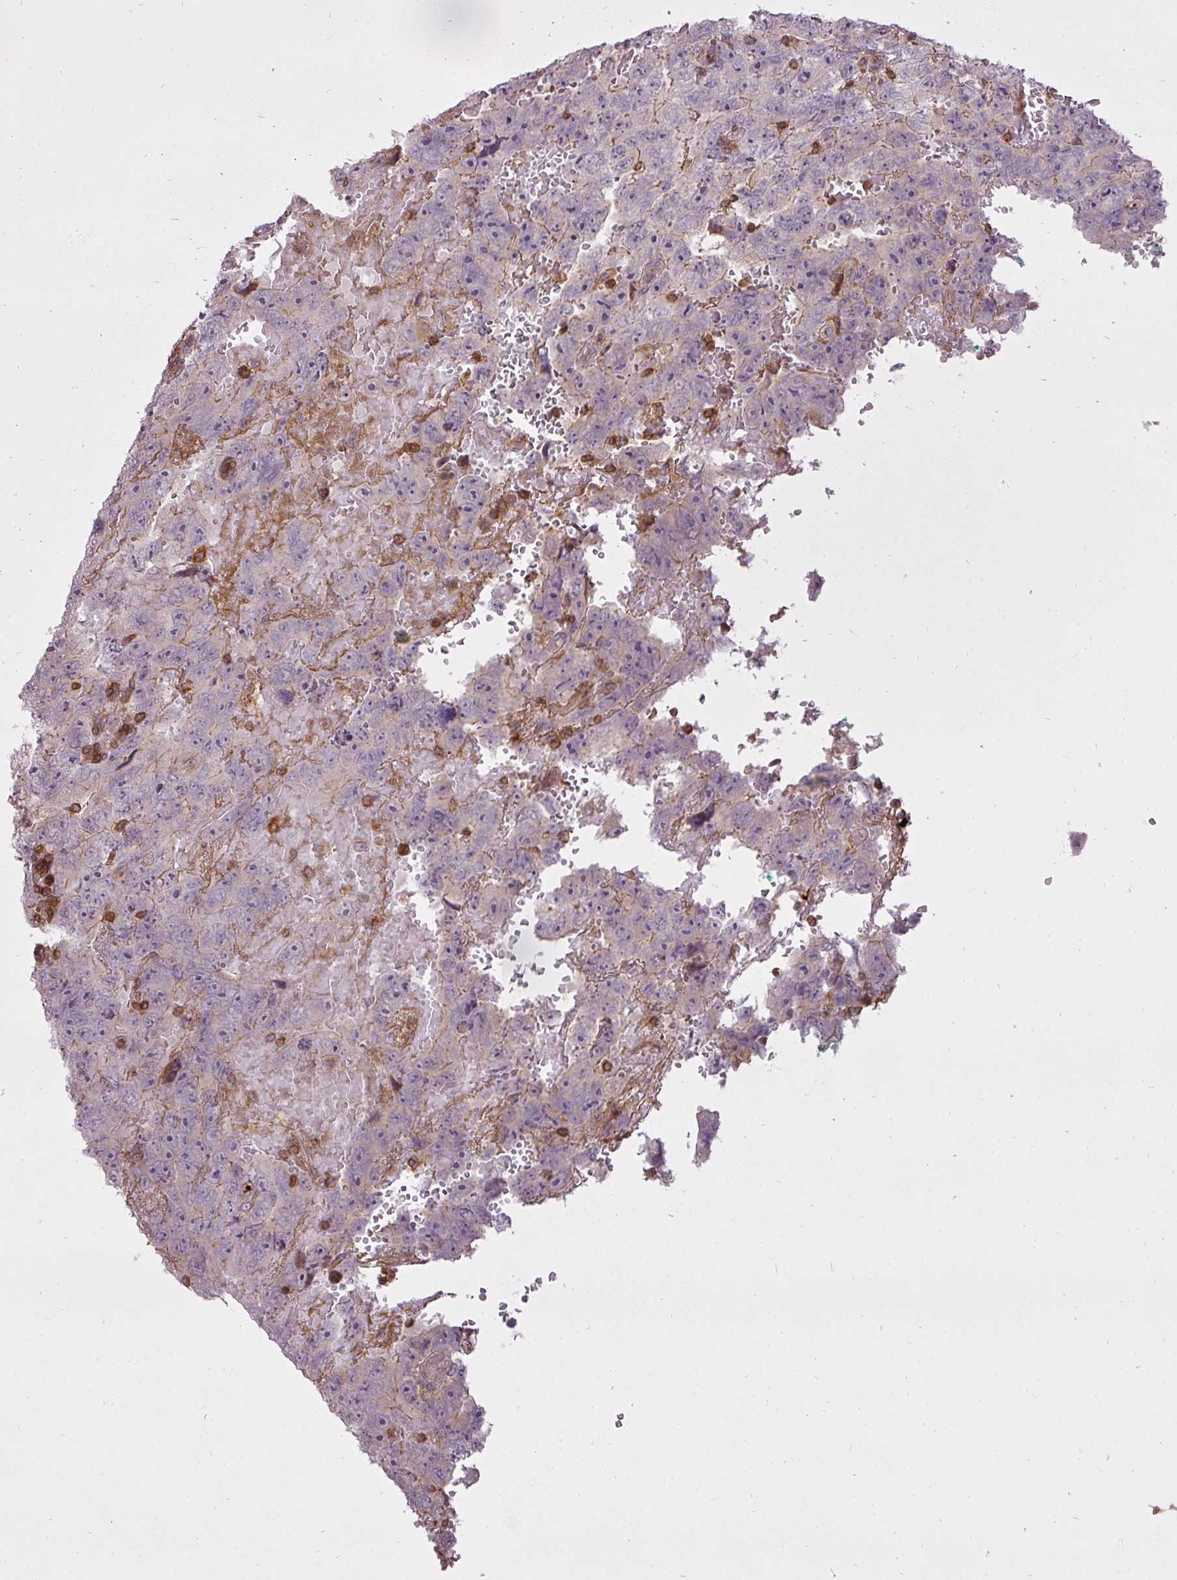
{"staining": {"intensity": "negative", "quantity": "none", "location": "none"}, "tissue": "testis cancer", "cell_type": "Tumor cells", "image_type": "cancer", "snomed": [{"axis": "morphology", "description": "Carcinoma, Embryonal, NOS"}, {"axis": "topography", "description": "Testis"}], "caption": "IHC micrograph of testis embryonal carcinoma stained for a protein (brown), which demonstrates no expression in tumor cells. (DAB immunohistochemistry visualized using brightfield microscopy, high magnification).", "gene": "STK4", "patient": {"sex": "male", "age": 45}}